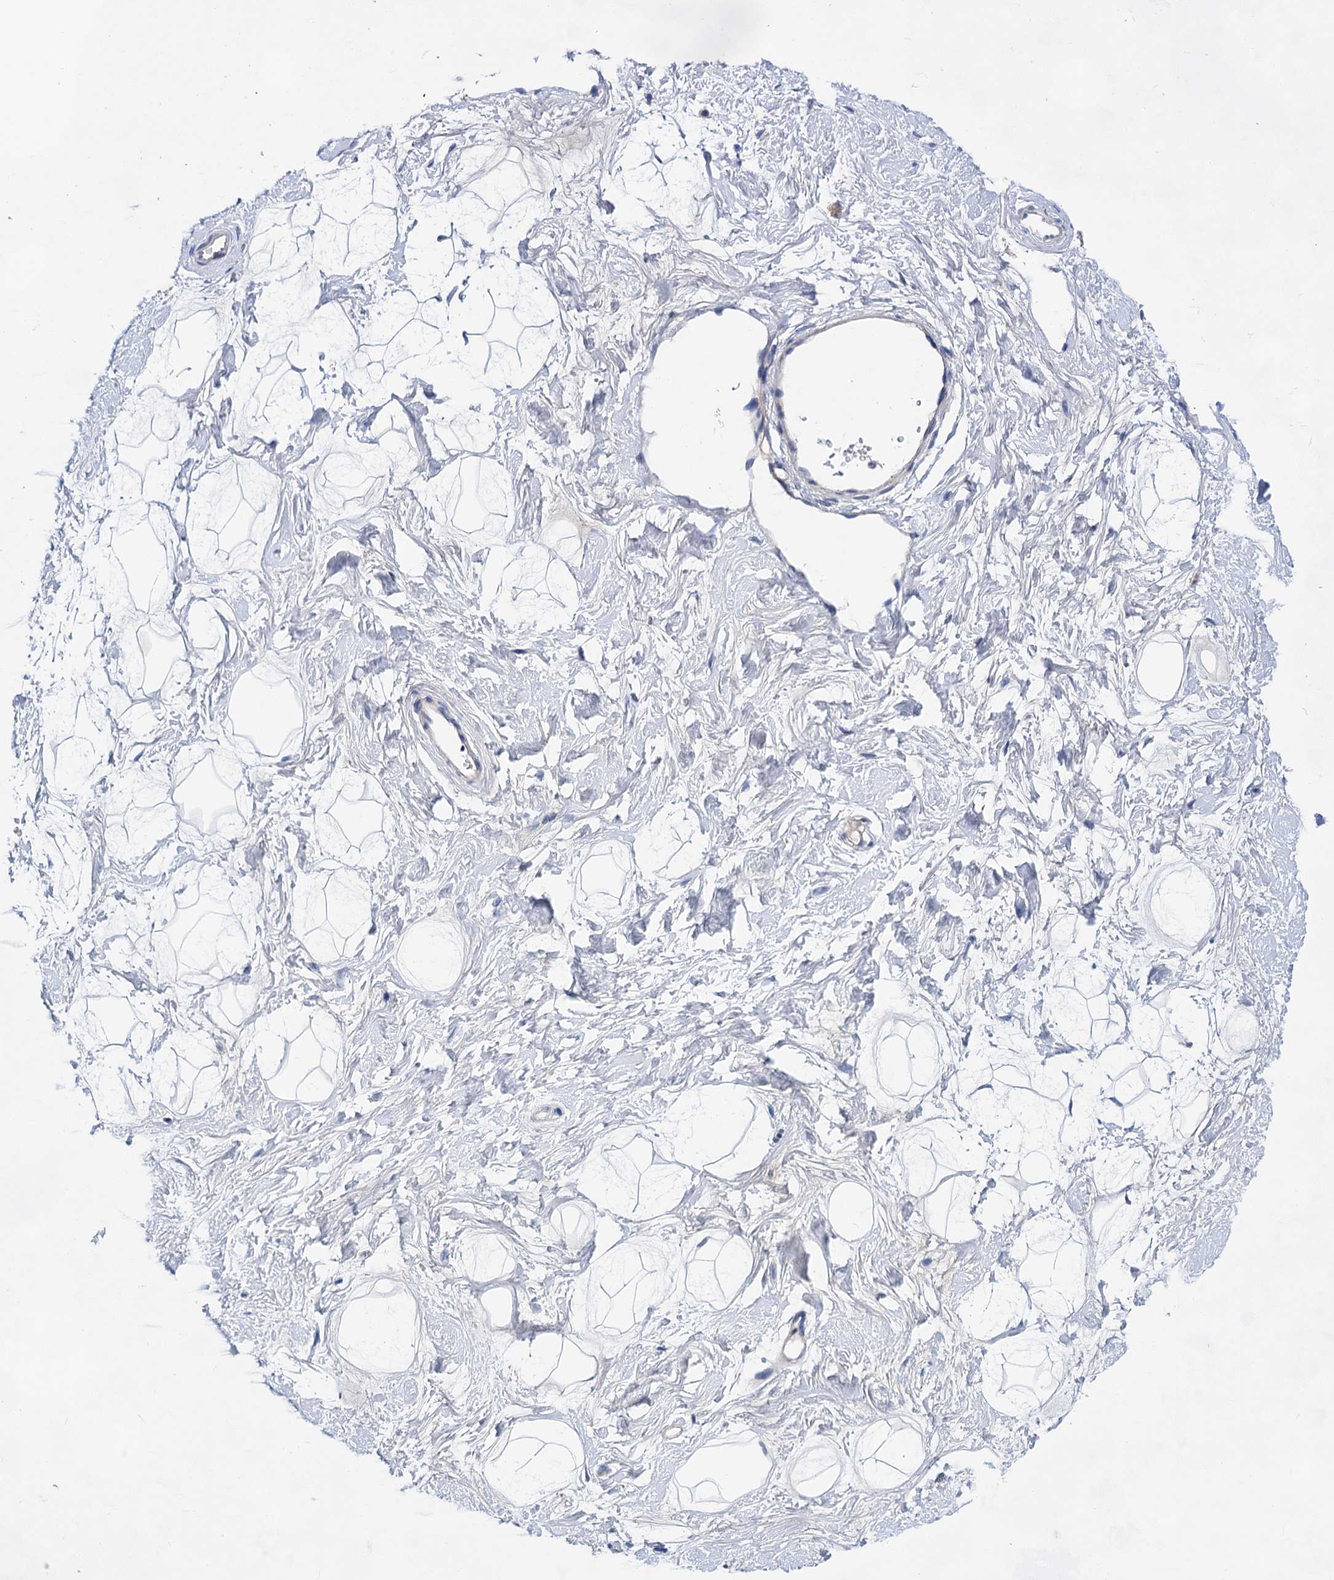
{"staining": {"intensity": "negative", "quantity": "none", "location": "none"}, "tissue": "breast", "cell_type": "Adipocytes", "image_type": "normal", "snomed": [{"axis": "morphology", "description": "Normal tissue, NOS"}, {"axis": "morphology", "description": "Adenoma, NOS"}, {"axis": "topography", "description": "Breast"}], "caption": "This image is of benign breast stained with immunohistochemistry to label a protein in brown with the nuclei are counter-stained blue. There is no staining in adipocytes.", "gene": "MORN3", "patient": {"sex": "female", "age": 23}}